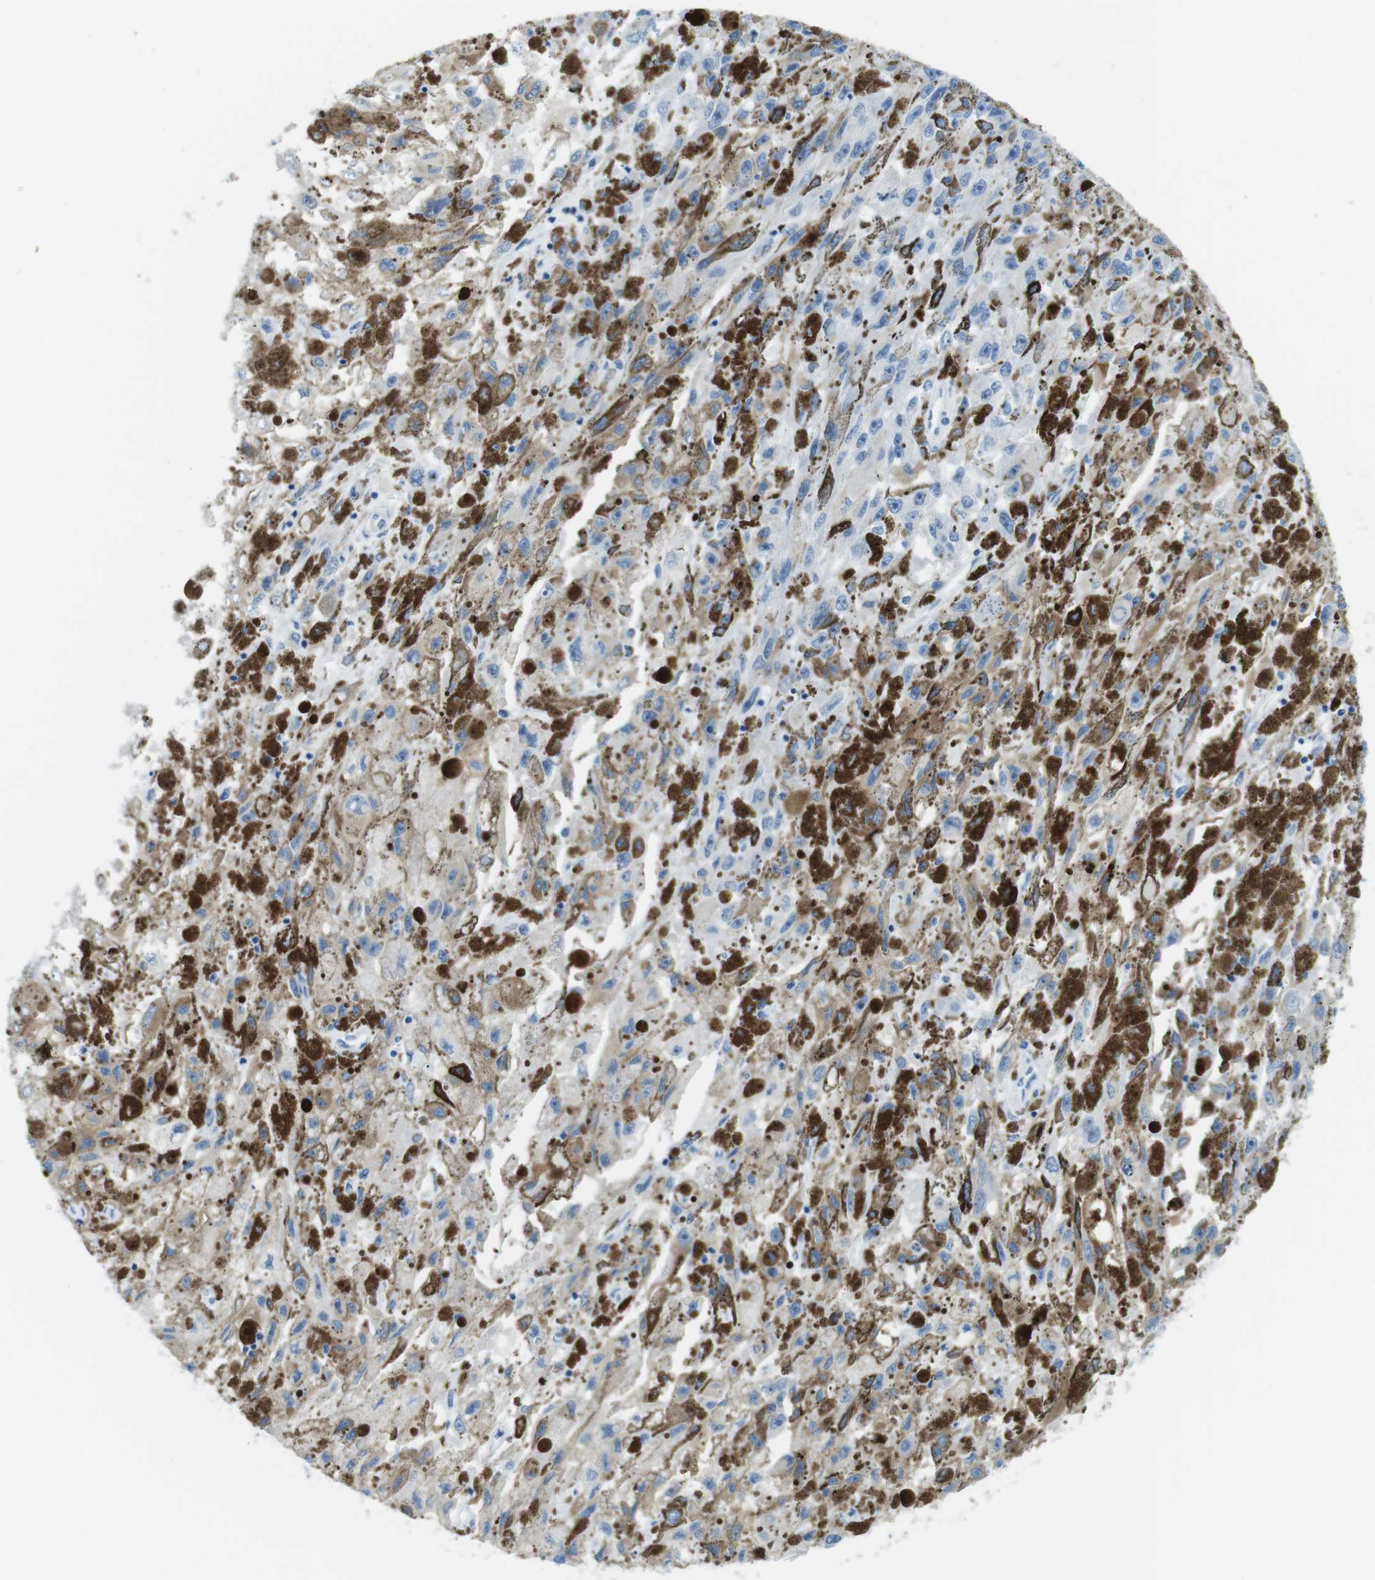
{"staining": {"intensity": "negative", "quantity": "none", "location": "none"}, "tissue": "melanoma", "cell_type": "Tumor cells", "image_type": "cancer", "snomed": [{"axis": "morphology", "description": "Malignant melanoma, NOS"}, {"axis": "topography", "description": "Skin"}], "caption": "Immunohistochemistry (IHC) image of neoplastic tissue: human malignant melanoma stained with DAB reveals no significant protein staining in tumor cells.", "gene": "GAP43", "patient": {"sex": "female", "age": 104}}